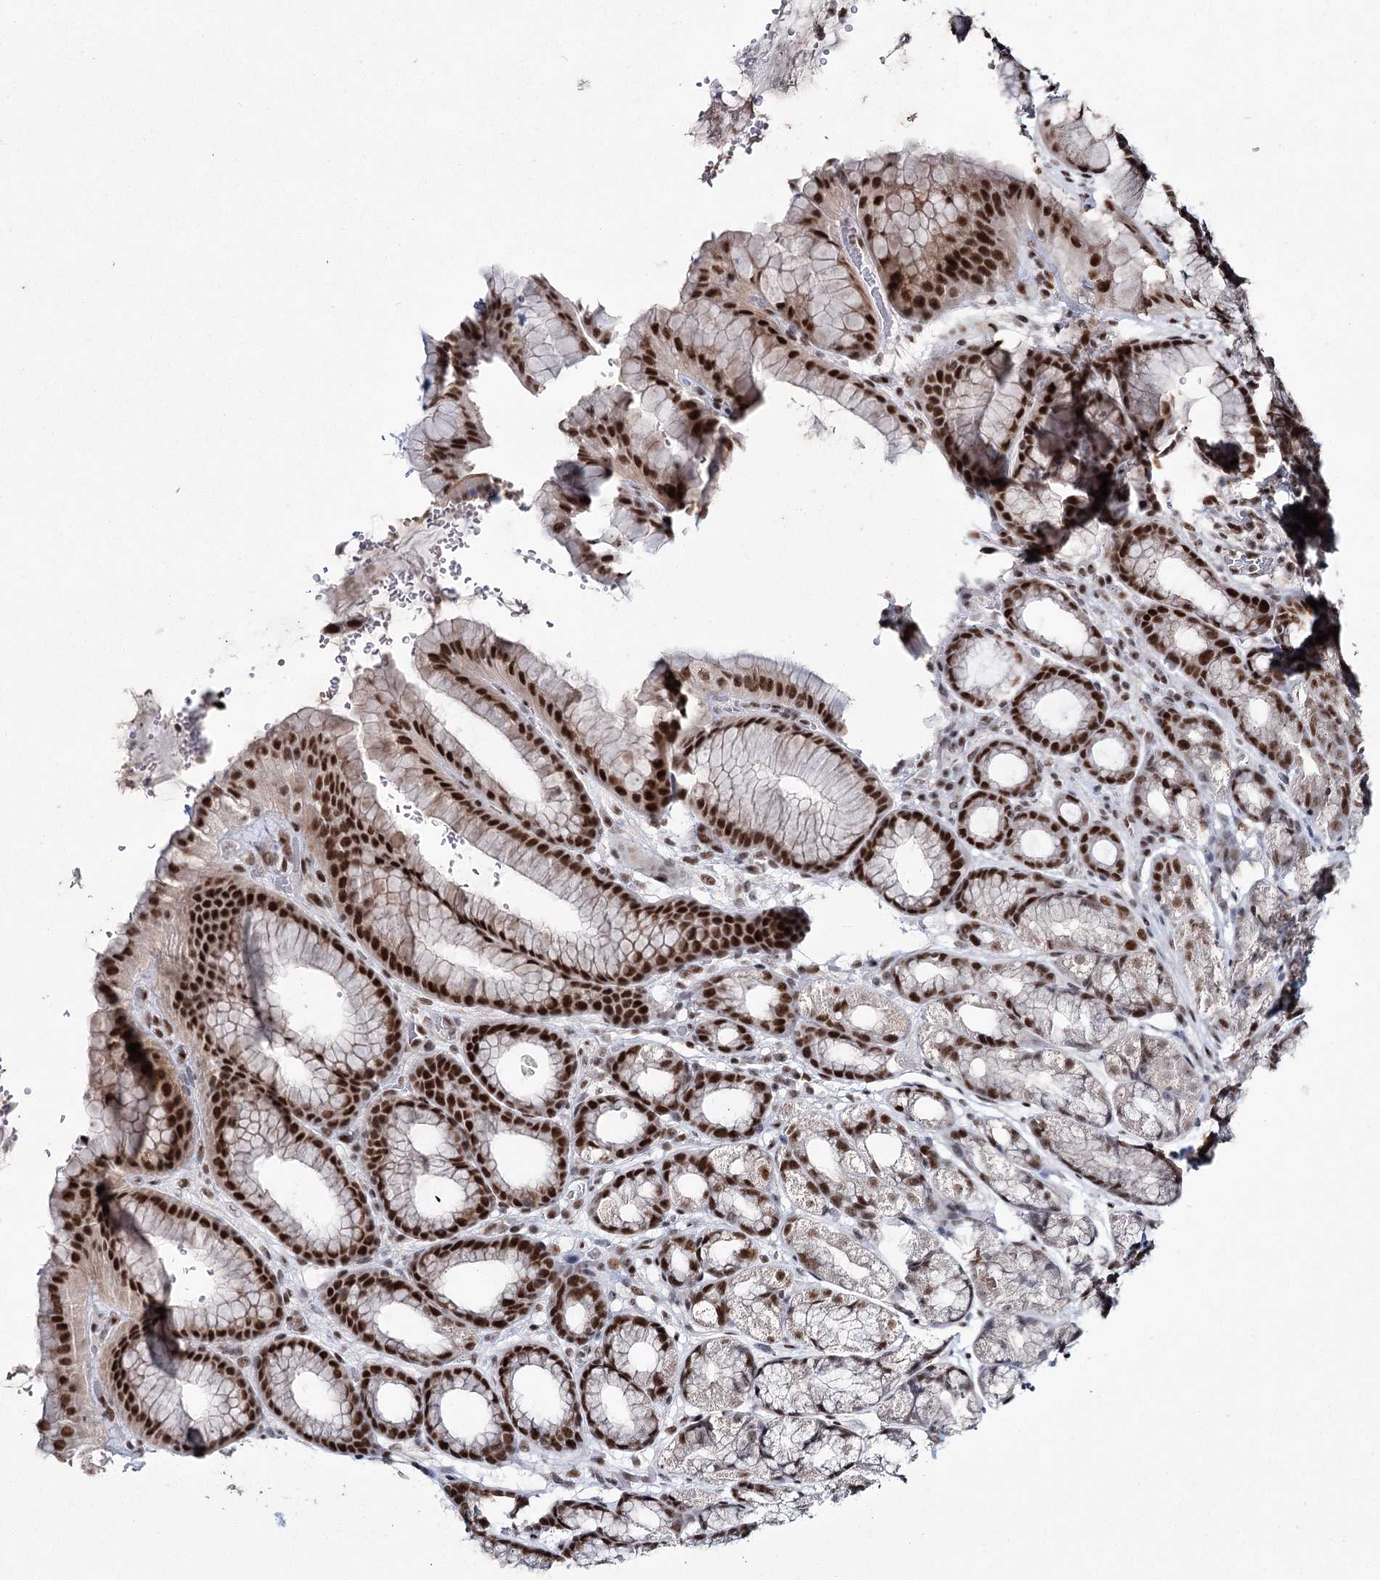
{"staining": {"intensity": "strong", "quantity": ">75%", "location": "nuclear"}, "tissue": "stomach", "cell_type": "Glandular cells", "image_type": "normal", "snomed": [{"axis": "morphology", "description": "Normal tissue, NOS"}, {"axis": "morphology", "description": "Adenocarcinoma, NOS"}, {"axis": "topography", "description": "Stomach"}], "caption": "DAB immunohistochemical staining of normal stomach shows strong nuclear protein staining in approximately >75% of glandular cells.", "gene": "SCAF8", "patient": {"sex": "male", "age": 57}}